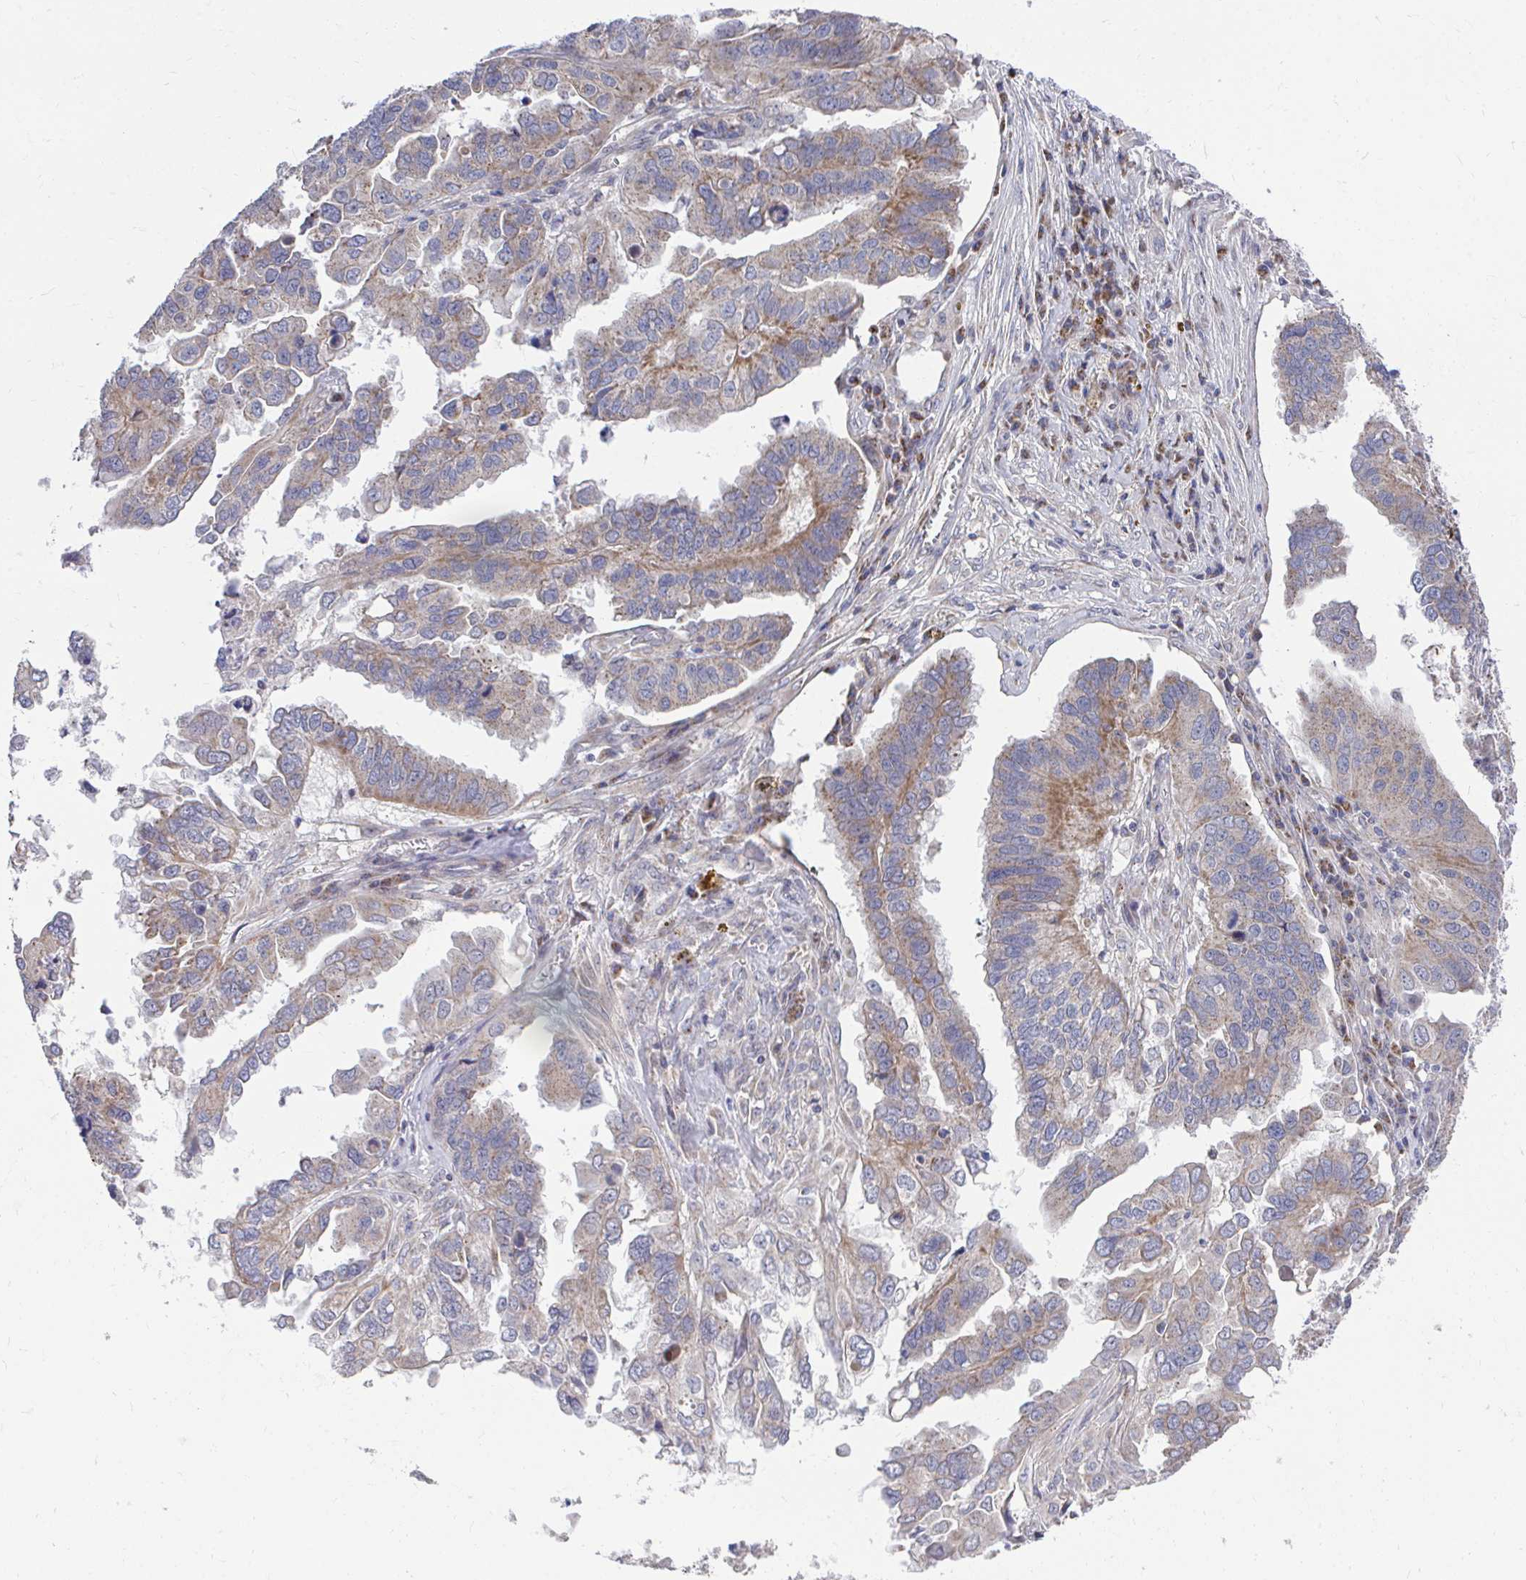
{"staining": {"intensity": "moderate", "quantity": "25%-75%", "location": "cytoplasmic/membranous"}, "tissue": "ovarian cancer", "cell_type": "Tumor cells", "image_type": "cancer", "snomed": [{"axis": "morphology", "description": "Cystadenocarcinoma, serous, NOS"}, {"axis": "topography", "description": "Ovary"}], "caption": "Tumor cells exhibit medium levels of moderate cytoplasmic/membranous positivity in about 25%-75% of cells in ovarian cancer.", "gene": "PEX3", "patient": {"sex": "female", "age": 79}}